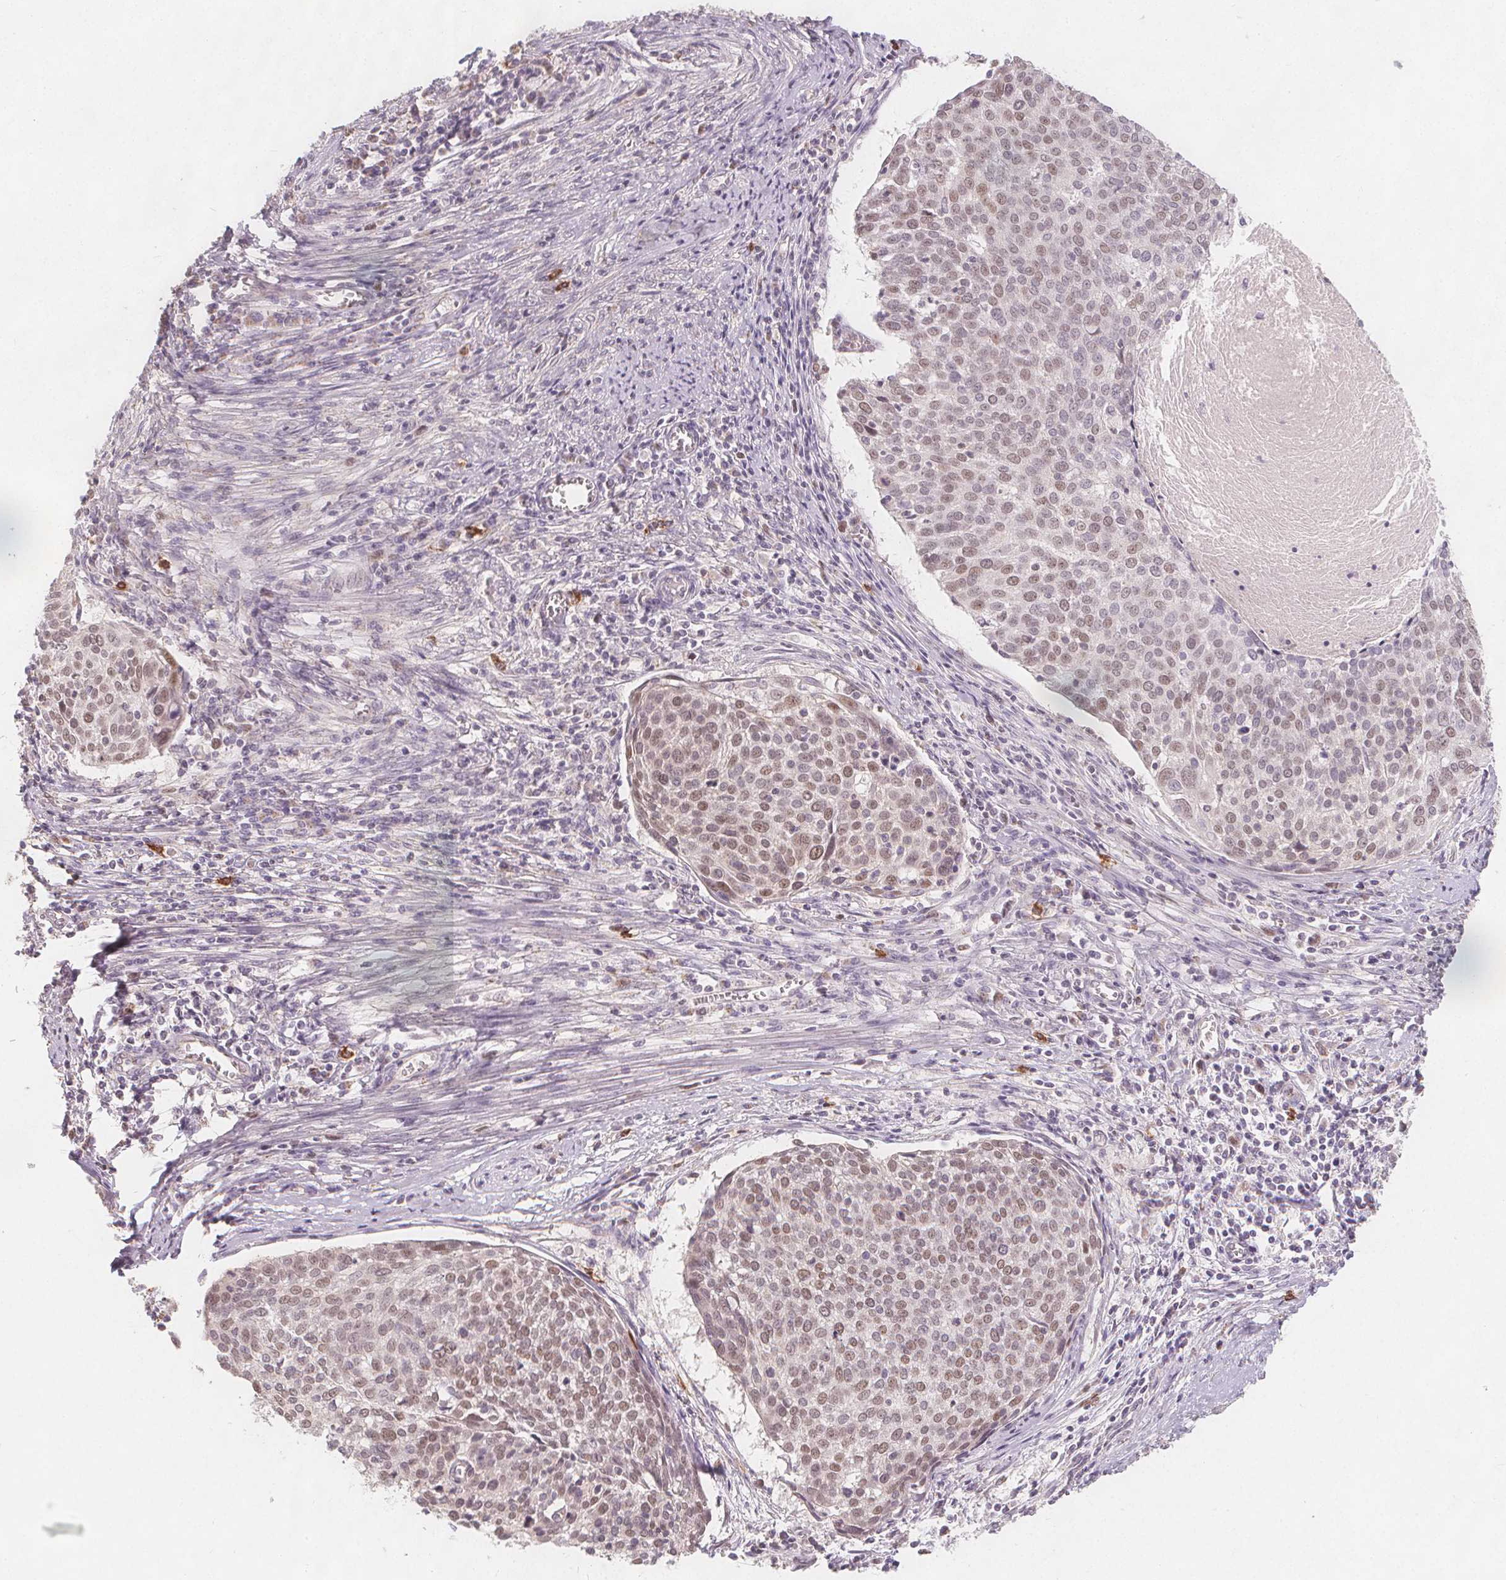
{"staining": {"intensity": "weak", "quantity": "25%-75%", "location": "nuclear"}, "tissue": "cervical cancer", "cell_type": "Tumor cells", "image_type": "cancer", "snomed": [{"axis": "morphology", "description": "Squamous cell carcinoma, NOS"}, {"axis": "topography", "description": "Cervix"}], "caption": "The photomicrograph reveals staining of cervical squamous cell carcinoma, revealing weak nuclear protein staining (brown color) within tumor cells.", "gene": "TIPIN", "patient": {"sex": "female", "age": 39}}